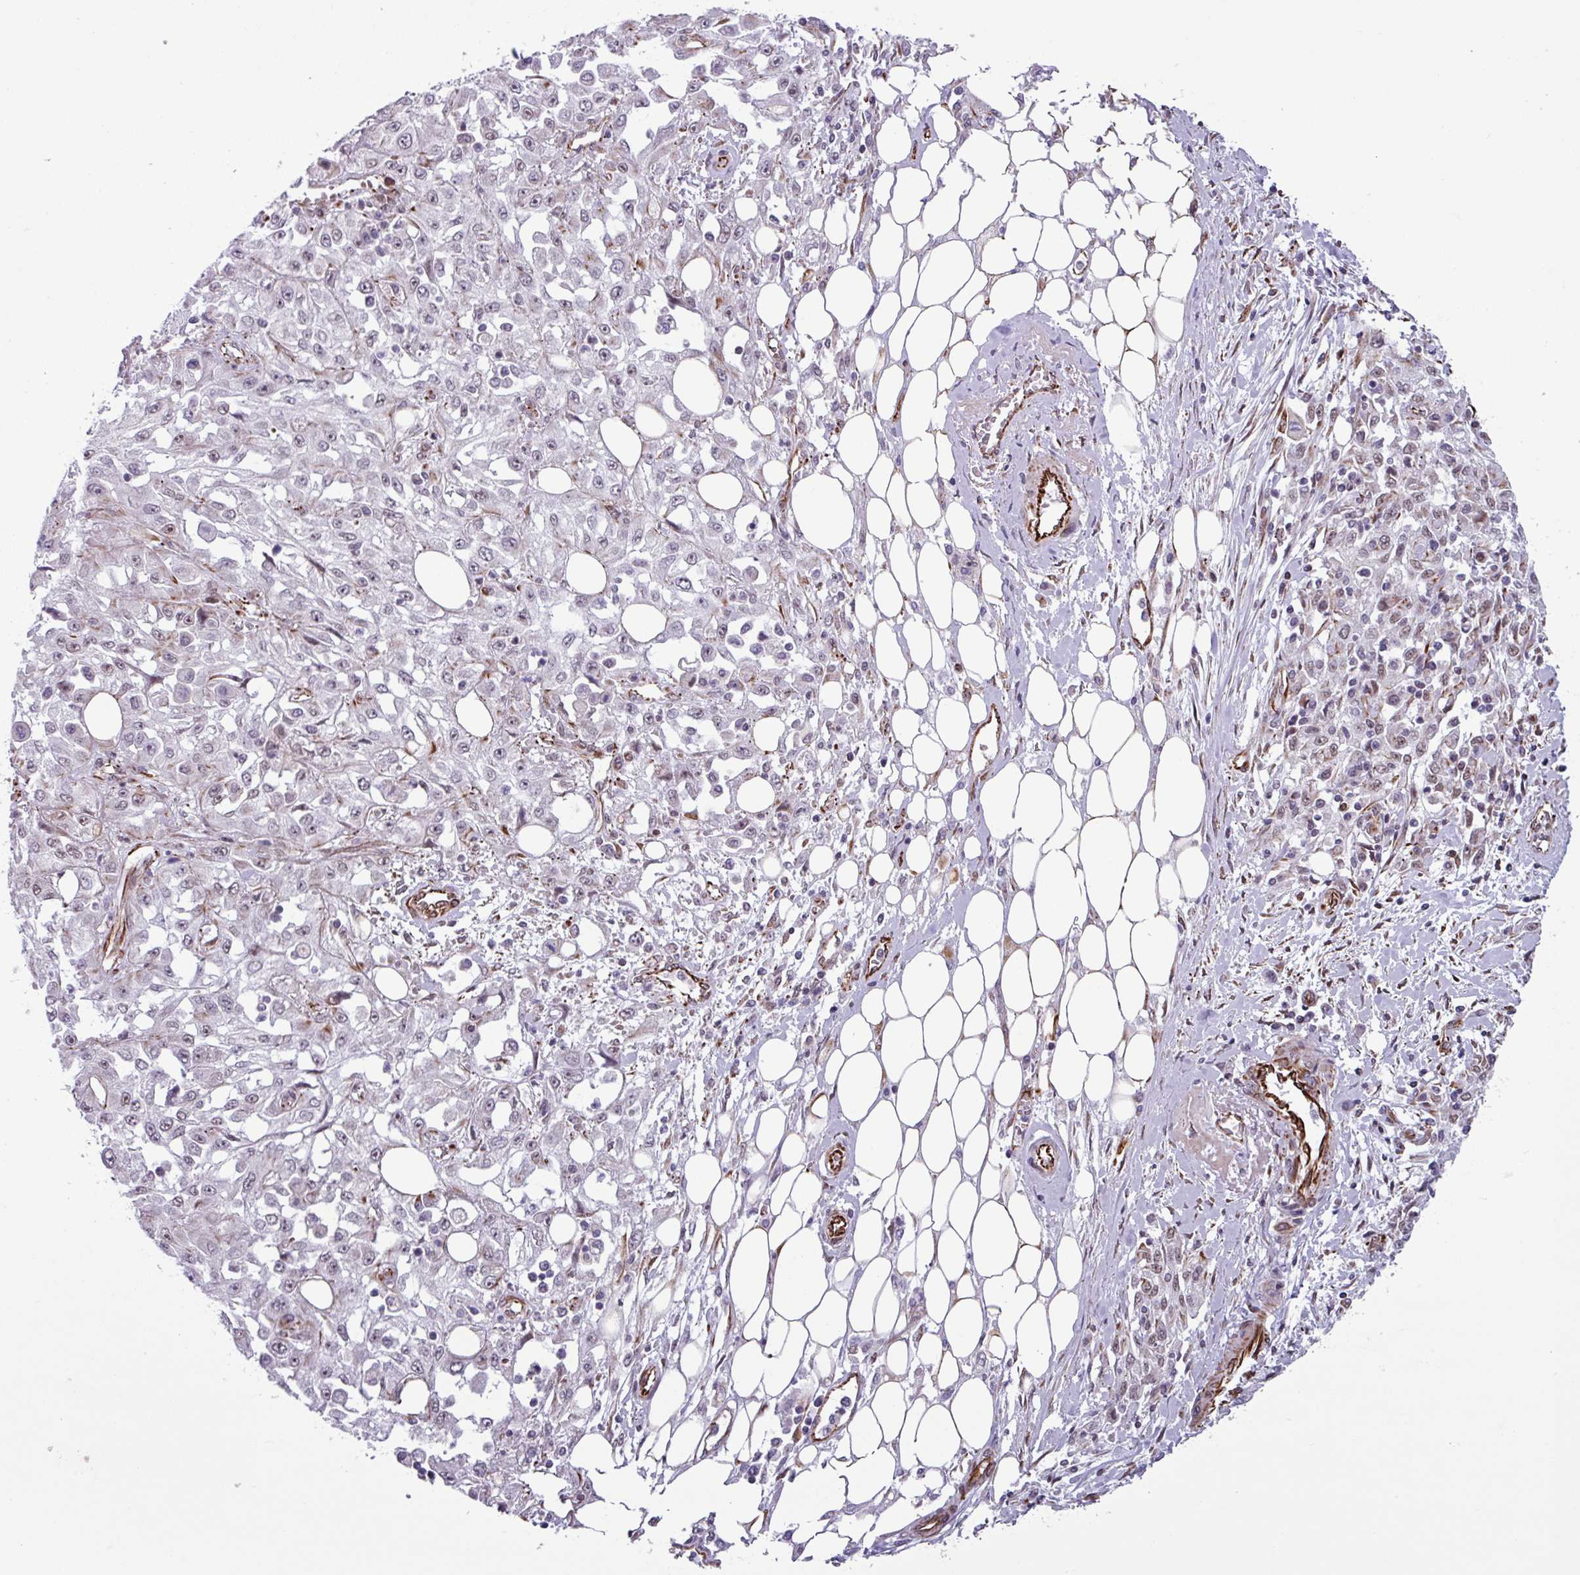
{"staining": {"intensity": "negative", "quantity": "none", "location": "none"}, "tissue": "skin cancer", "cell_type": "Tumor cells", "image_type": "cancer", "snomed": [{"axis": "morphology", "description": "Squamous cell carcinoma, NOS"}, {"axis": "morphology", "description": "Squamous cell carcinoma, metastatic, NOS"}, {"axis": "topography", "description": "Skin"}, {"axis": "topography", "description": "Lymph node"}], "caption": "DAB immunohistochemical staining of metastatic squamous cell carcinoma (skin) displays no significant expression in tumor cells. Brightfield microscopy of immunohistochemistry (IHC) stained with DAB (3,3'-diaminobenzidine) (brown) and hematoxylin (blue), captured at high magnification.", "gene": "CHD3", "patient": {"sex": "male", "age": 75}}